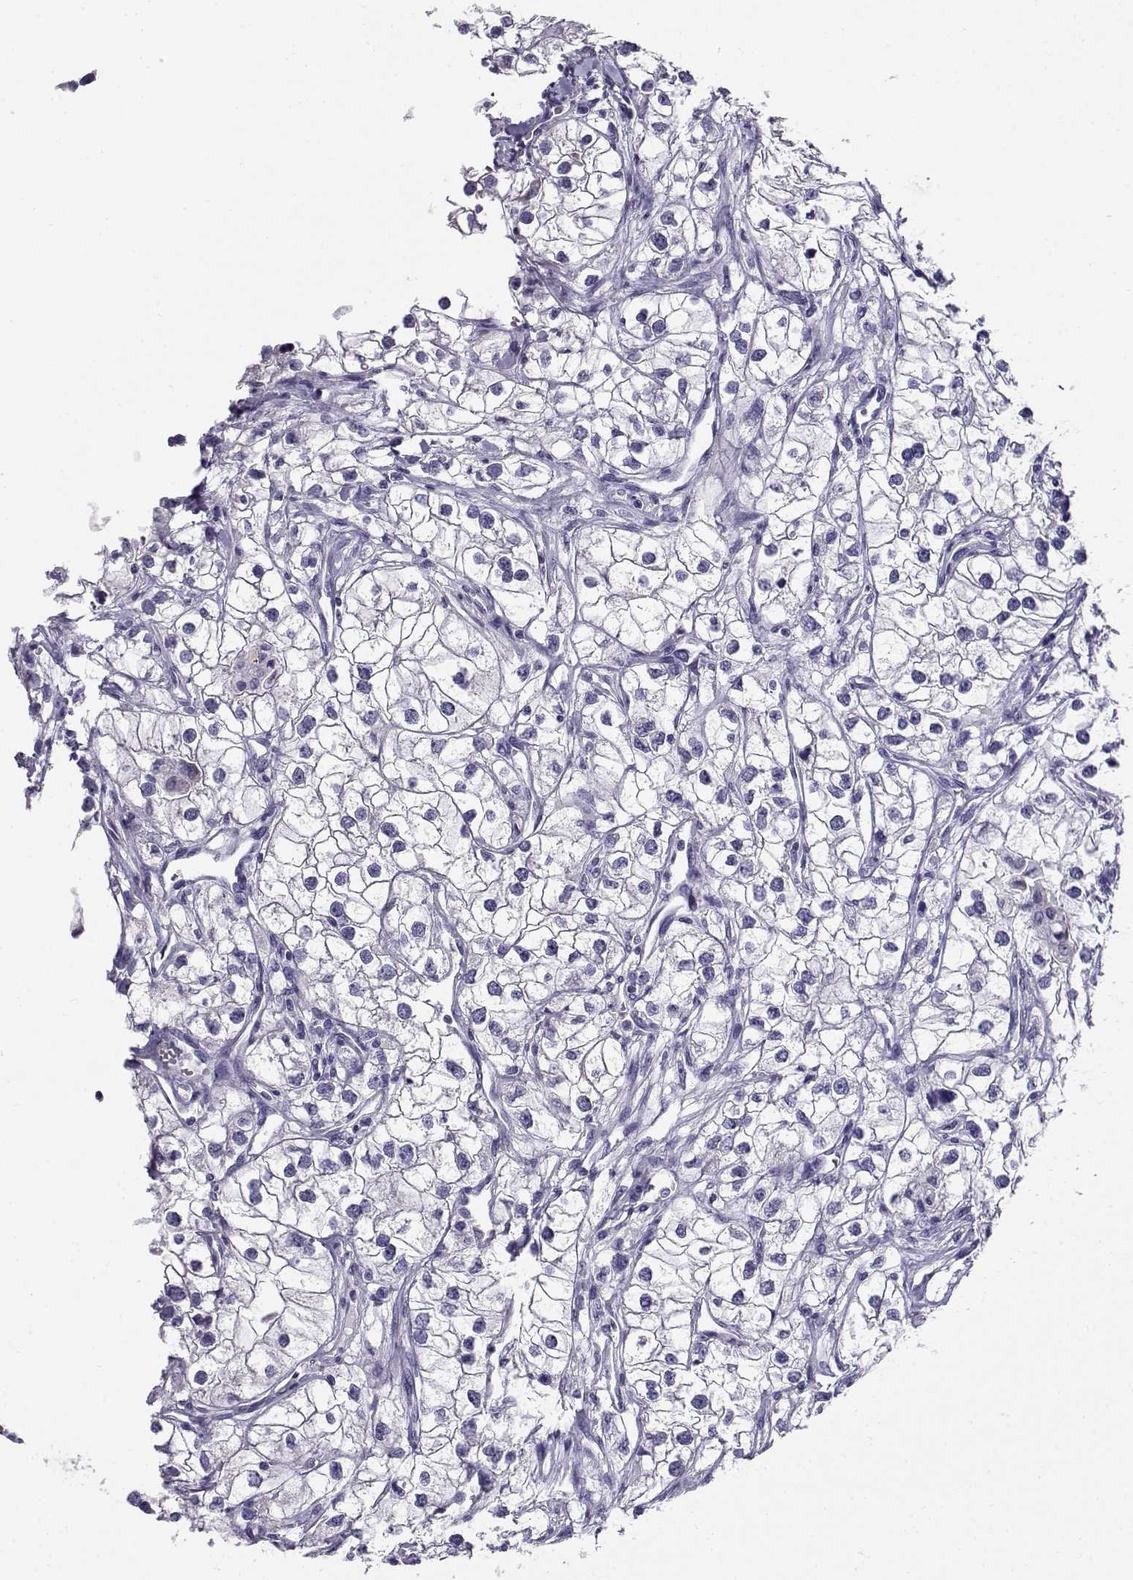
{"staining": {"intensity": "negative", "quantity": "none", "location": "none"}, "tissue": "renal cancer", "cell_type": "Tumor cells", "image_type": "cancer", "snomed": [{"axis": "morphology", "description": "Adenocarcinoma, NOS"}, {"axis": "topography", "description": "Kidney"}], "caption": "A histopathology image of human adenocarcinoma (renal) is negative for staining in tumor cells. (DAB (3,3'-diaminobenzidine) immunohistochemistry visualized using brightfield microscopy, high magnification).", "gene": "CABS1", "patient": {"sex": "male", "age": 59}}